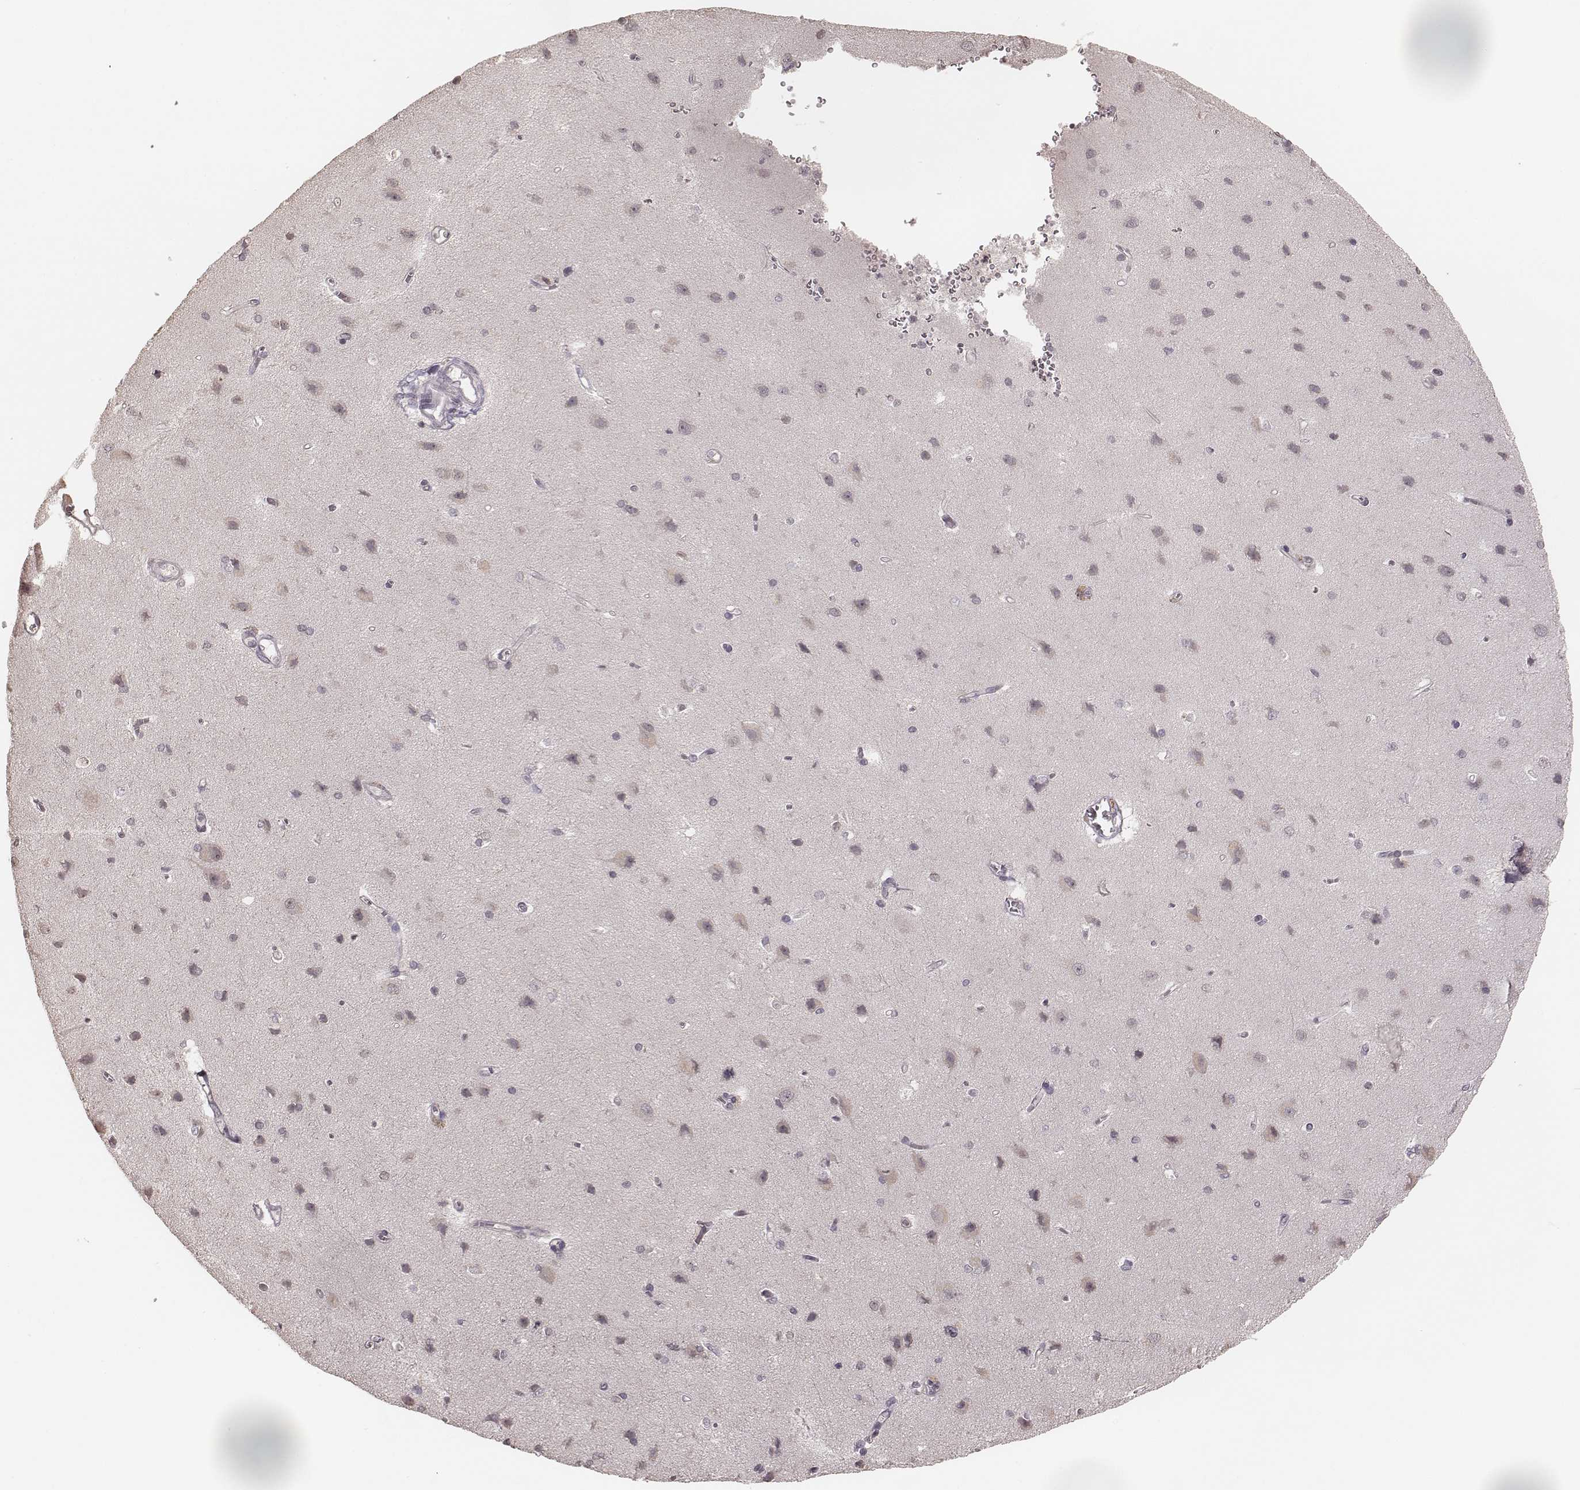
{"staining": {"intensity": "negative", "quantity": "none", "location": "none"}, "tissue": "cerebral cortex", "cell_type": "Endothelial cells", "image_type": "normal", "snomed": [{"axis": "morphology", "description": "Normal tissue, NOS"}, {"axis": "topography", "description": "Cerebral cortex"}], "caption": "Unremarkable cerebral cortex was stained to show a protein in brown. There is no significant expression in endothelial cells.", "gene": "LY6K", "patient": {"sex": "male", "age": 37}}